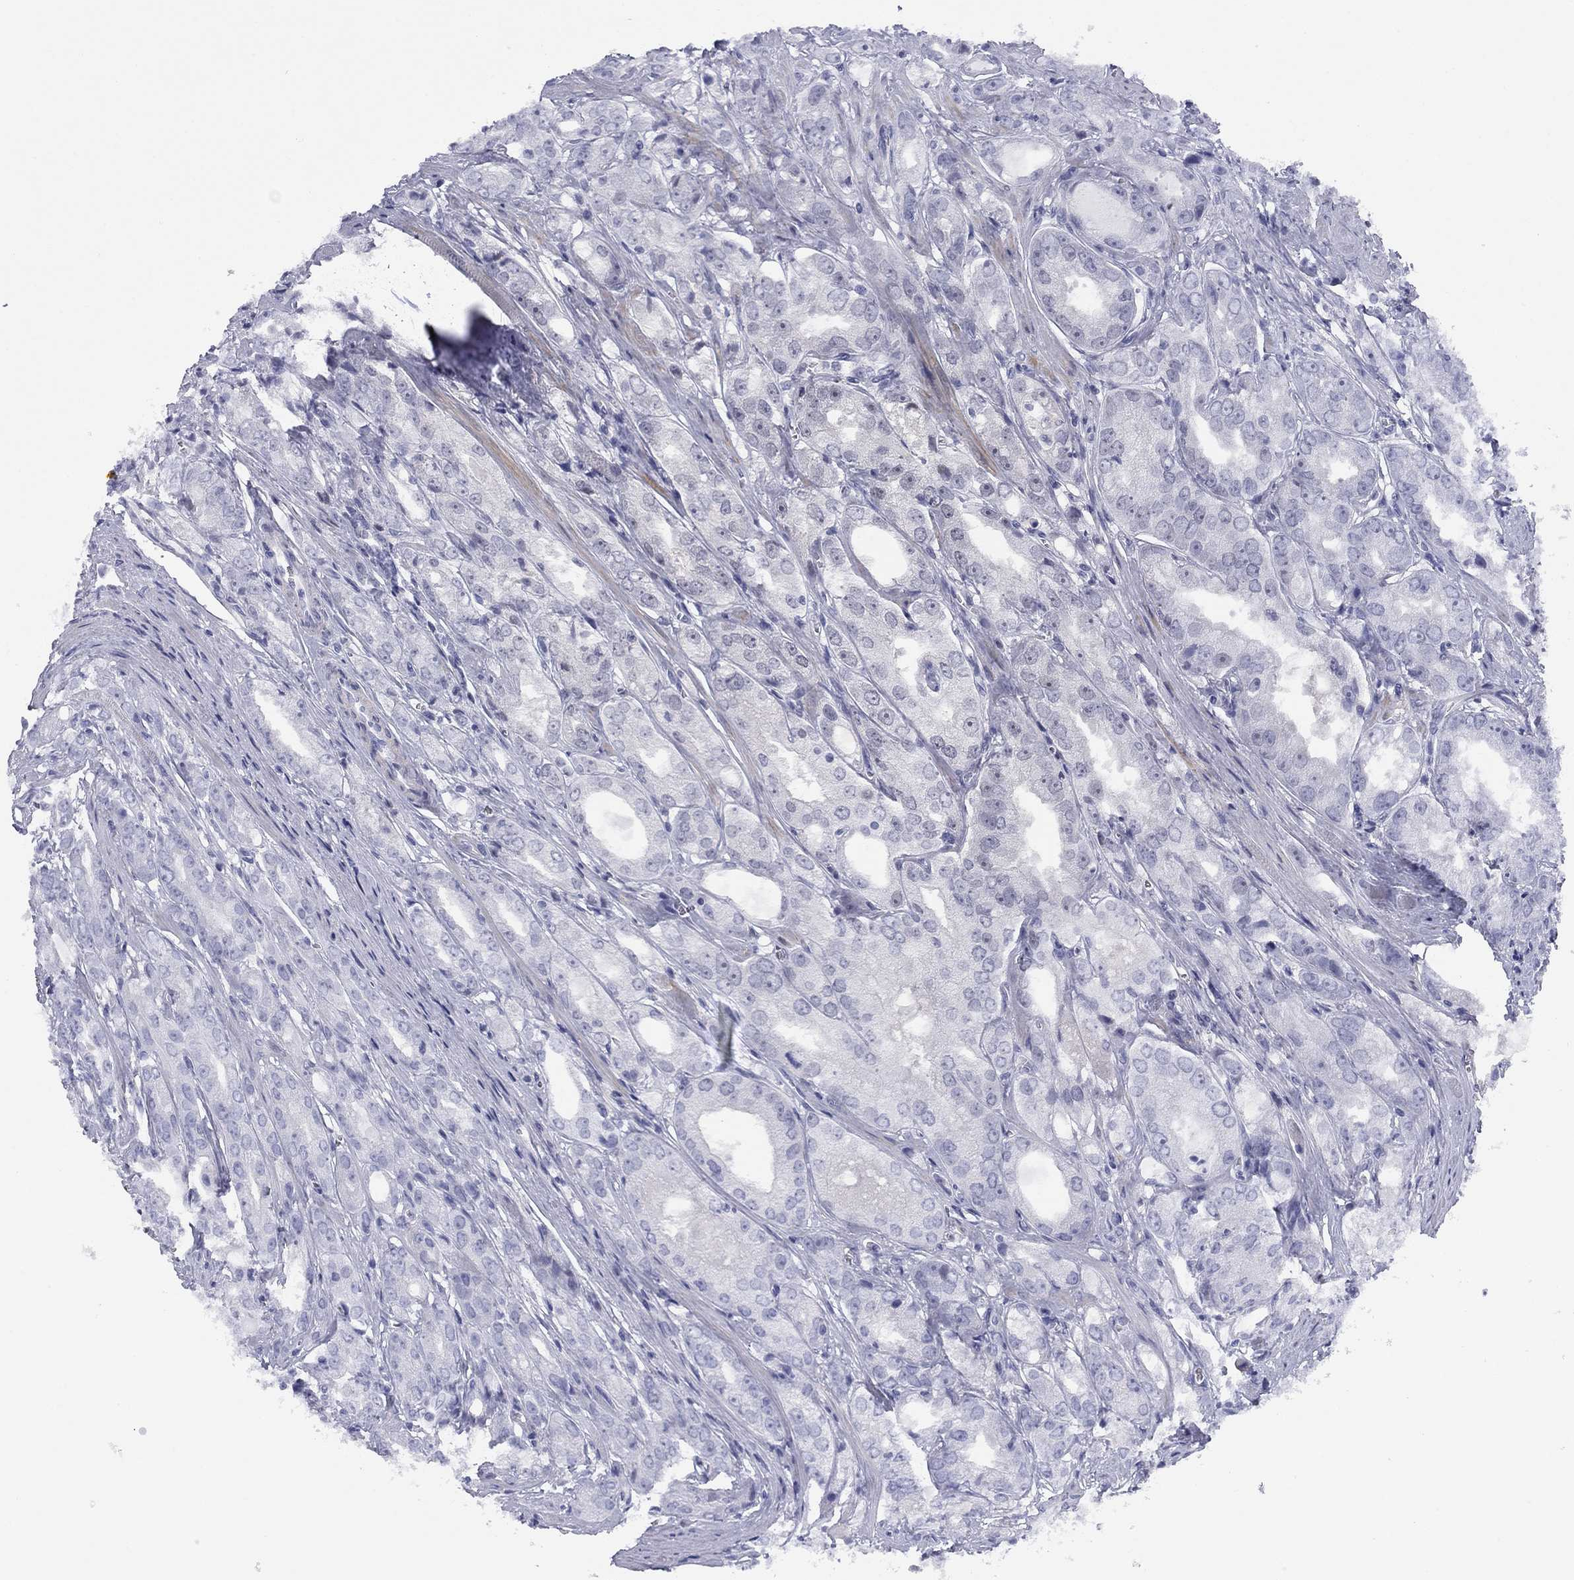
{"staining": {"intensity": "negative", "quantity": "none", "location": "none"}, "tissue": "prostate cancer", "cell_type": "Tumor cells", "image_type": "cancer", "snomed": [{"axis": "morphology", "description": "Adenocarcinoma, NOS"}, {"axis": "morphology", "description": "Adenocarcinoma, High grade"}, {"axis": "topography", "description": "Prostate"}], "caption": "This is a histopathology image of IHC staining of prostate adenocarcinoma (high-grade), which shows no positivity in tumor cells.", "gene": "TIGD4", "patient": {"sex": "male", "age": 70}}